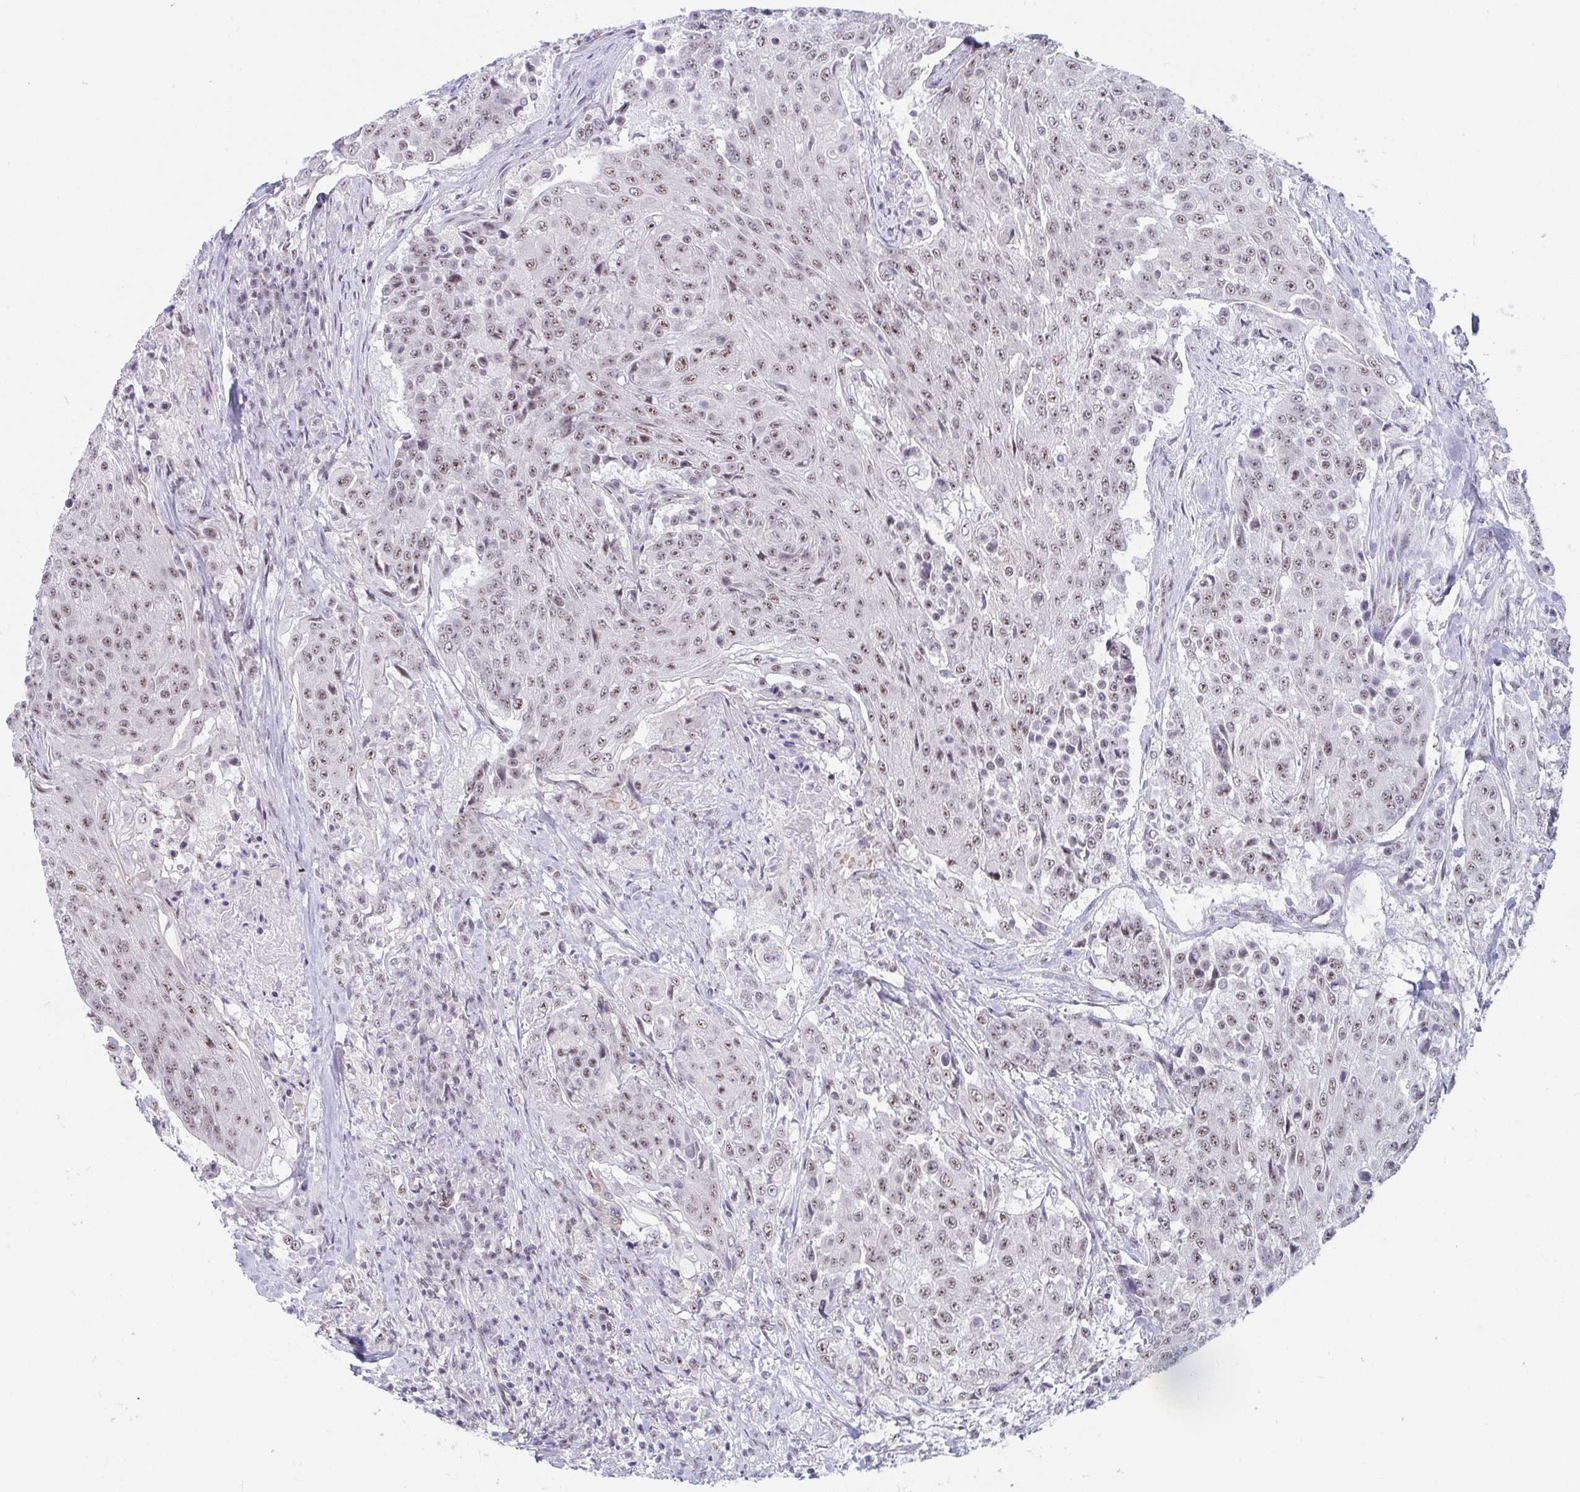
{"staining": {"intensity": "moderate", "quantity": ">75%", "location": "nuclear"}, "tissue": "urothelial cancer", "cell_type": "Tumor cells", "image_type": "cancer", "snomed": [{"axis": "morphology", "description": "Urothelial carcinoma, High grade"}, {"axis": "topography", "description": "Urinary bladder"}], "caption": "This photomicrograph demonstrates IHC staining of human urothelial carcinoma (high-grade), with medium moderate nuclear staining in approximately >75% of tumor cells.", "gene": "PRR14", "patient": {"sex": "female", "age": 63}}